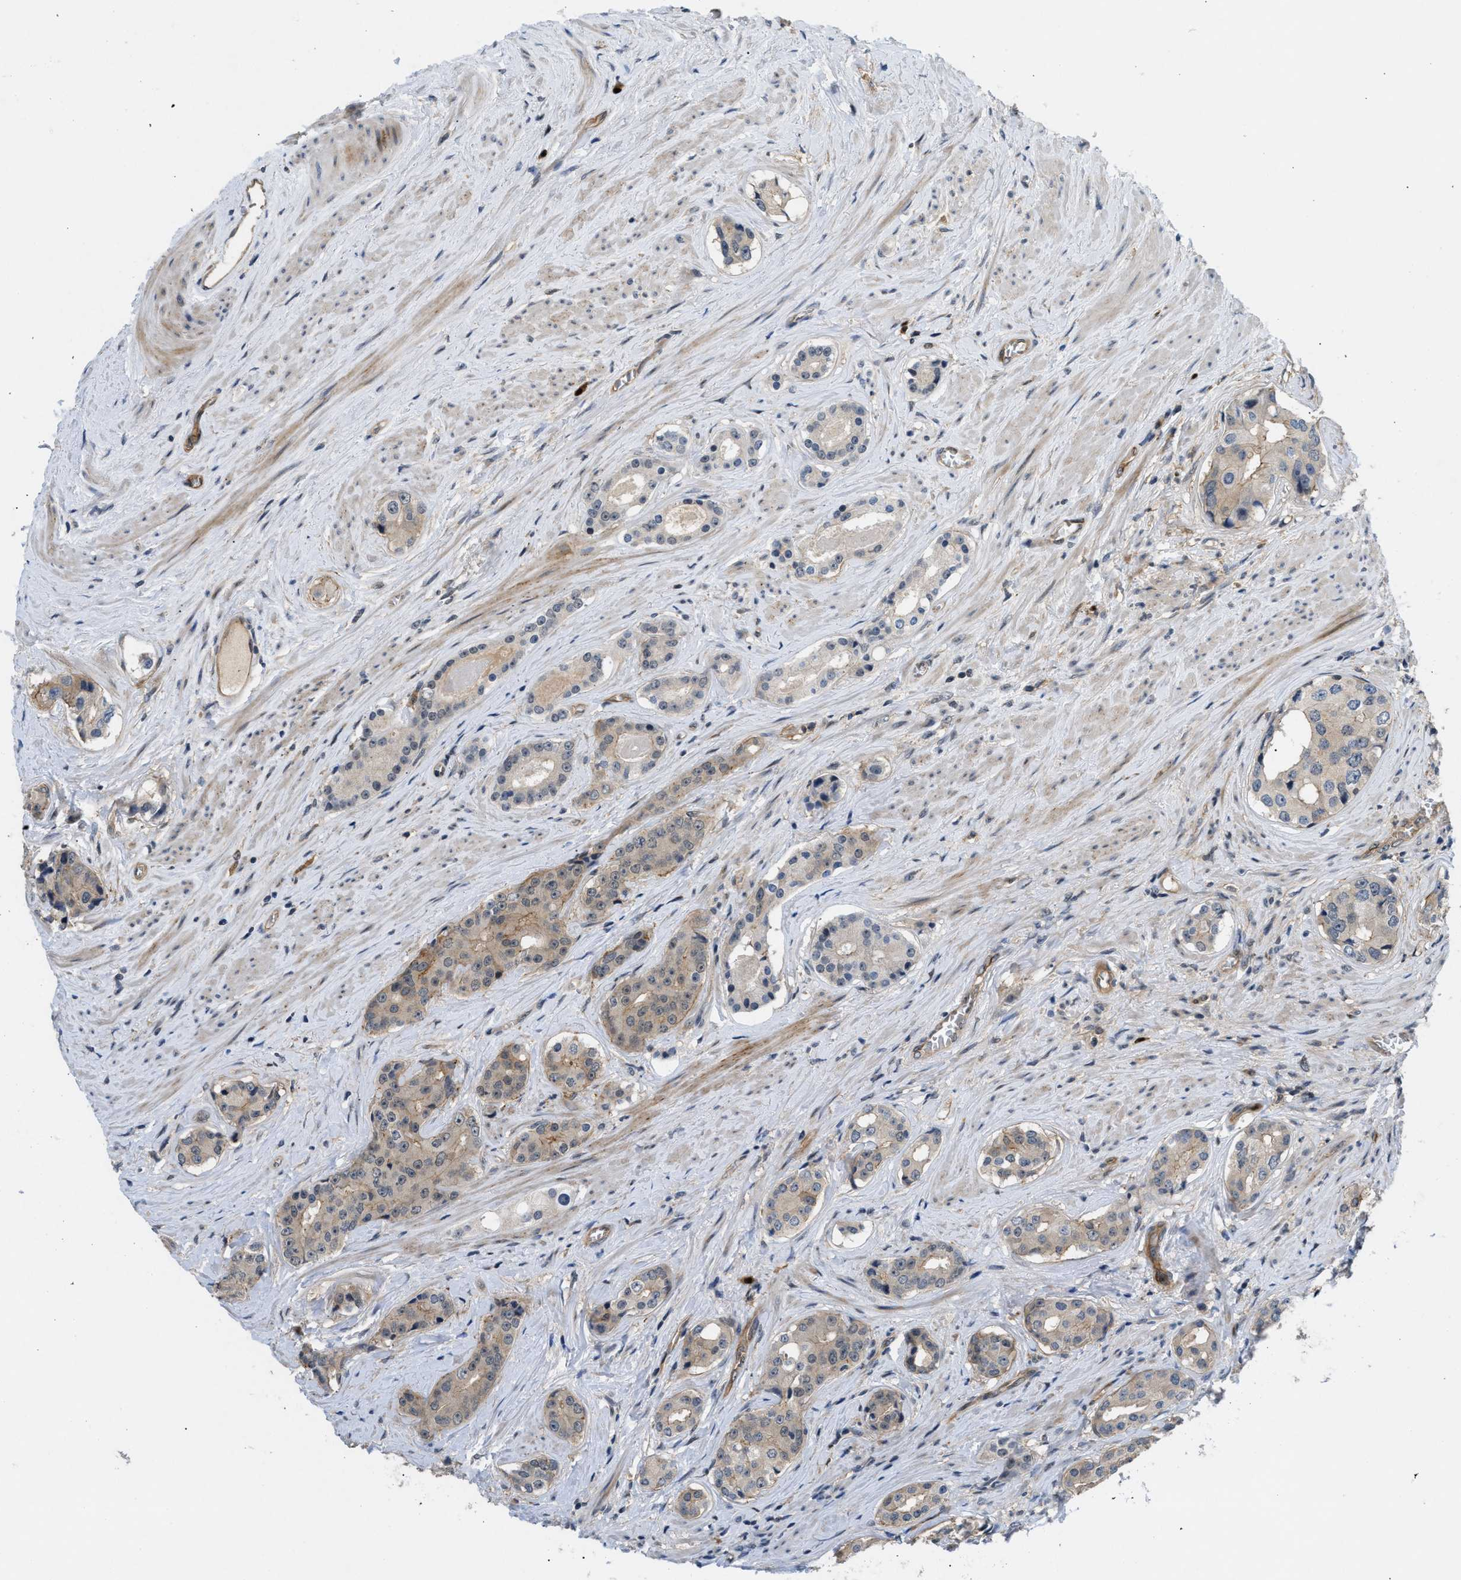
{"staining": {"intensity": "weak", "quantity": "<25%", "location": "cytoplasmic/membranous"}, "tissue": "prostate cancer", "cell_type": "Tumor cells", "image_type": "cancer", "snomed": [{"axis": "morphology", "description": "Adenocarcinoma, High grade"}, {"axis": "topography", "description": "Prostate"}], "caption": "The photomicrograph exhibits no staining of tumor cells in prostate cancer (high-grade adenocarcinoma). (DAB (3,3'-diaminobenzidine) immunohistochemistry with hematoxylin counter stain).", "gene": "TRAK2", "patient": {"sex": "male", "age": 71}}